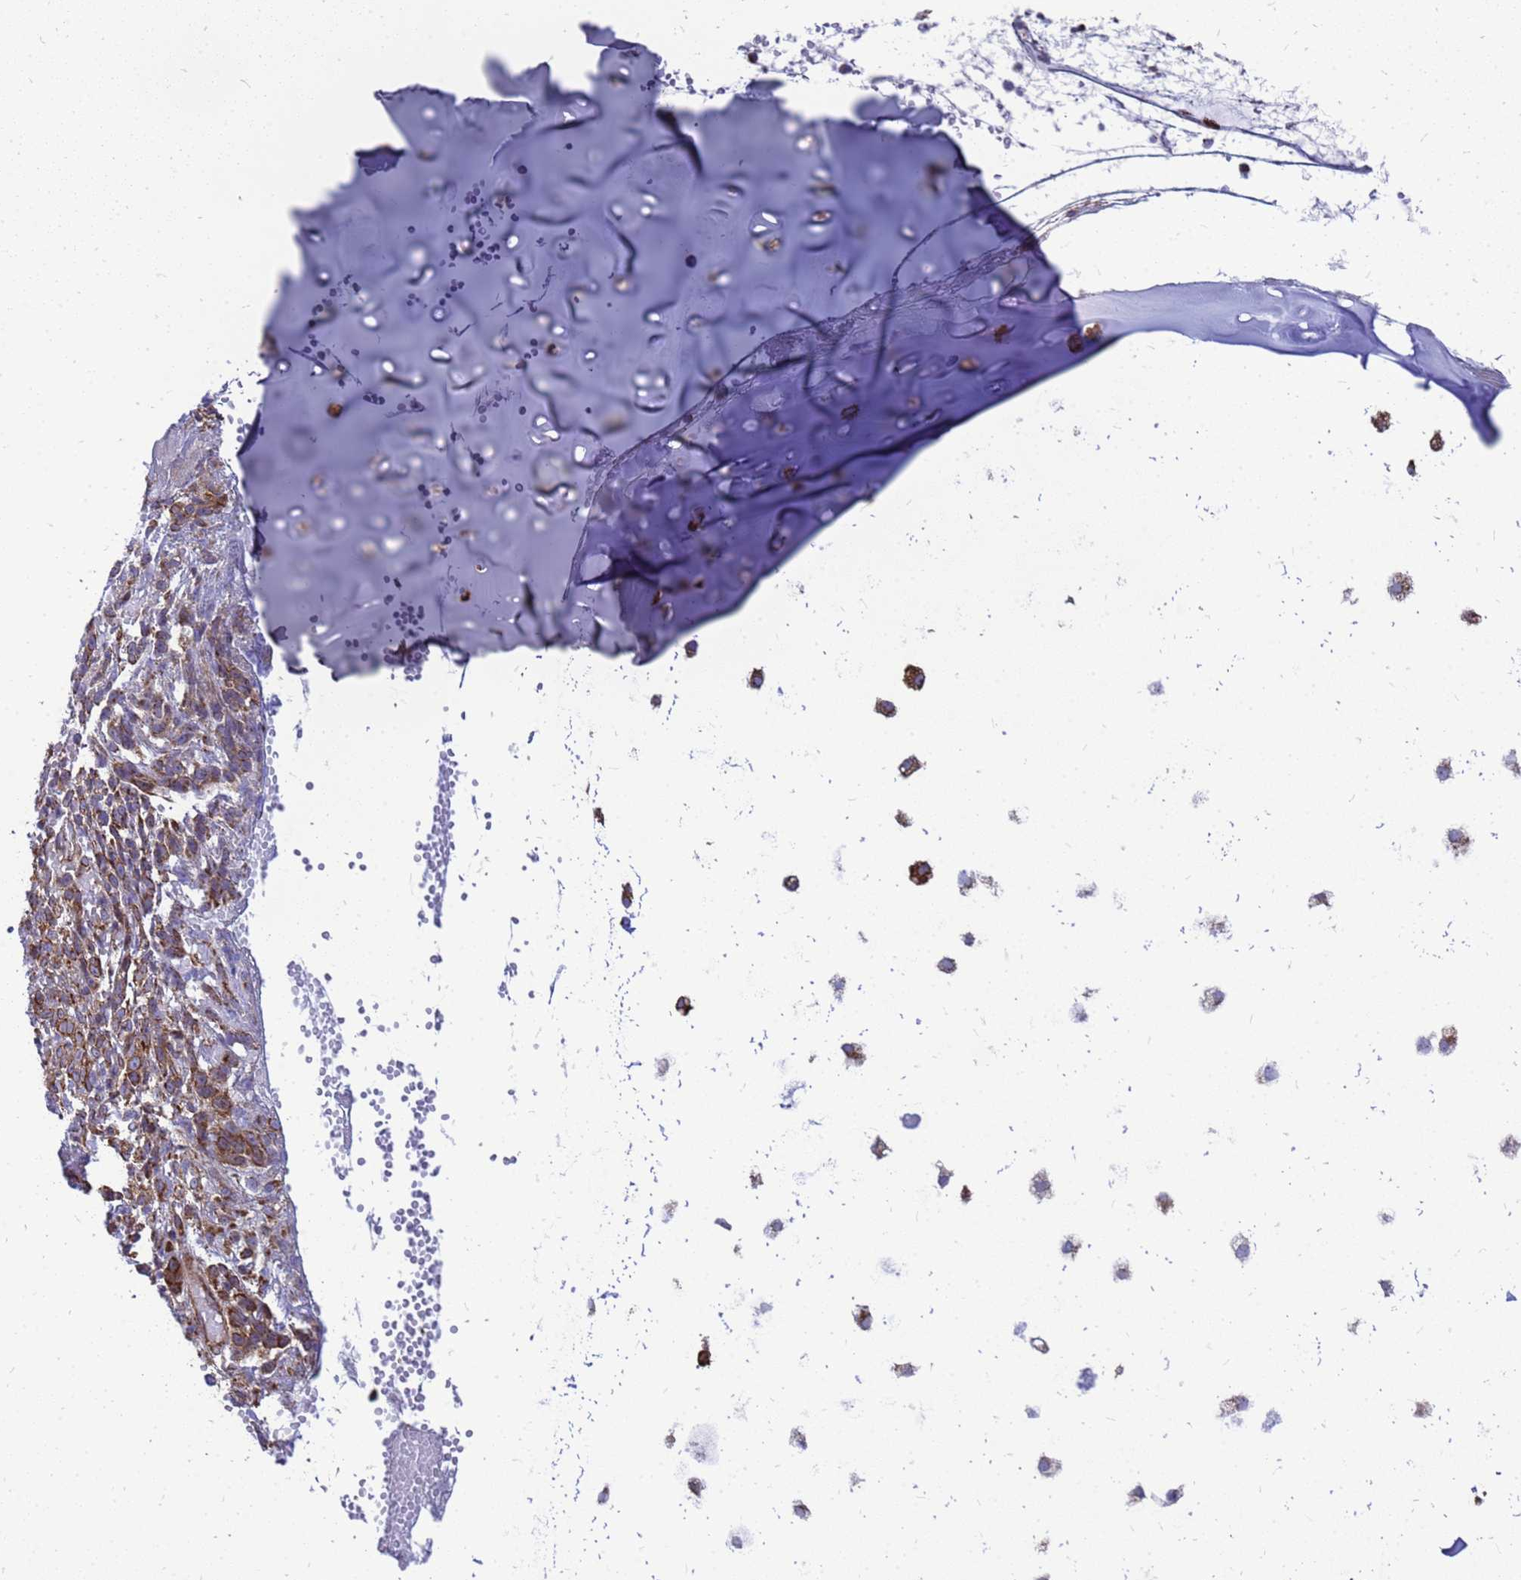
{"staining": {"intensity": "moderate", "quantity": ">75%", "location": "cytoplasmic/membranous"}, "tissue": "soft tissue", "cell_type": "Chondrocytes", "image_type": "normal", "snomed": [{"axis": "morphology", "description": "Normal tissue, NOS"}, {"axis": "morphology", "description": "Basal cell carcinoma"}, {"axis": "topography", "description": "Cartilage tissue"}, {"axis": "topography", "description": "Nasopharynx"}, {"axis": "topography", "description": "Oral tissue"}], "caption": "Normal soft tissue was stained to show a protein in brown. There is medium levels of moderate cytoplasmic/membranous positivity in about >75% of chondrocytes. (DAB = brown stain, brightfield microscopy at high magnification).", "gene": "FSTL4", "patient": {"sex": "female", "age": 77}}